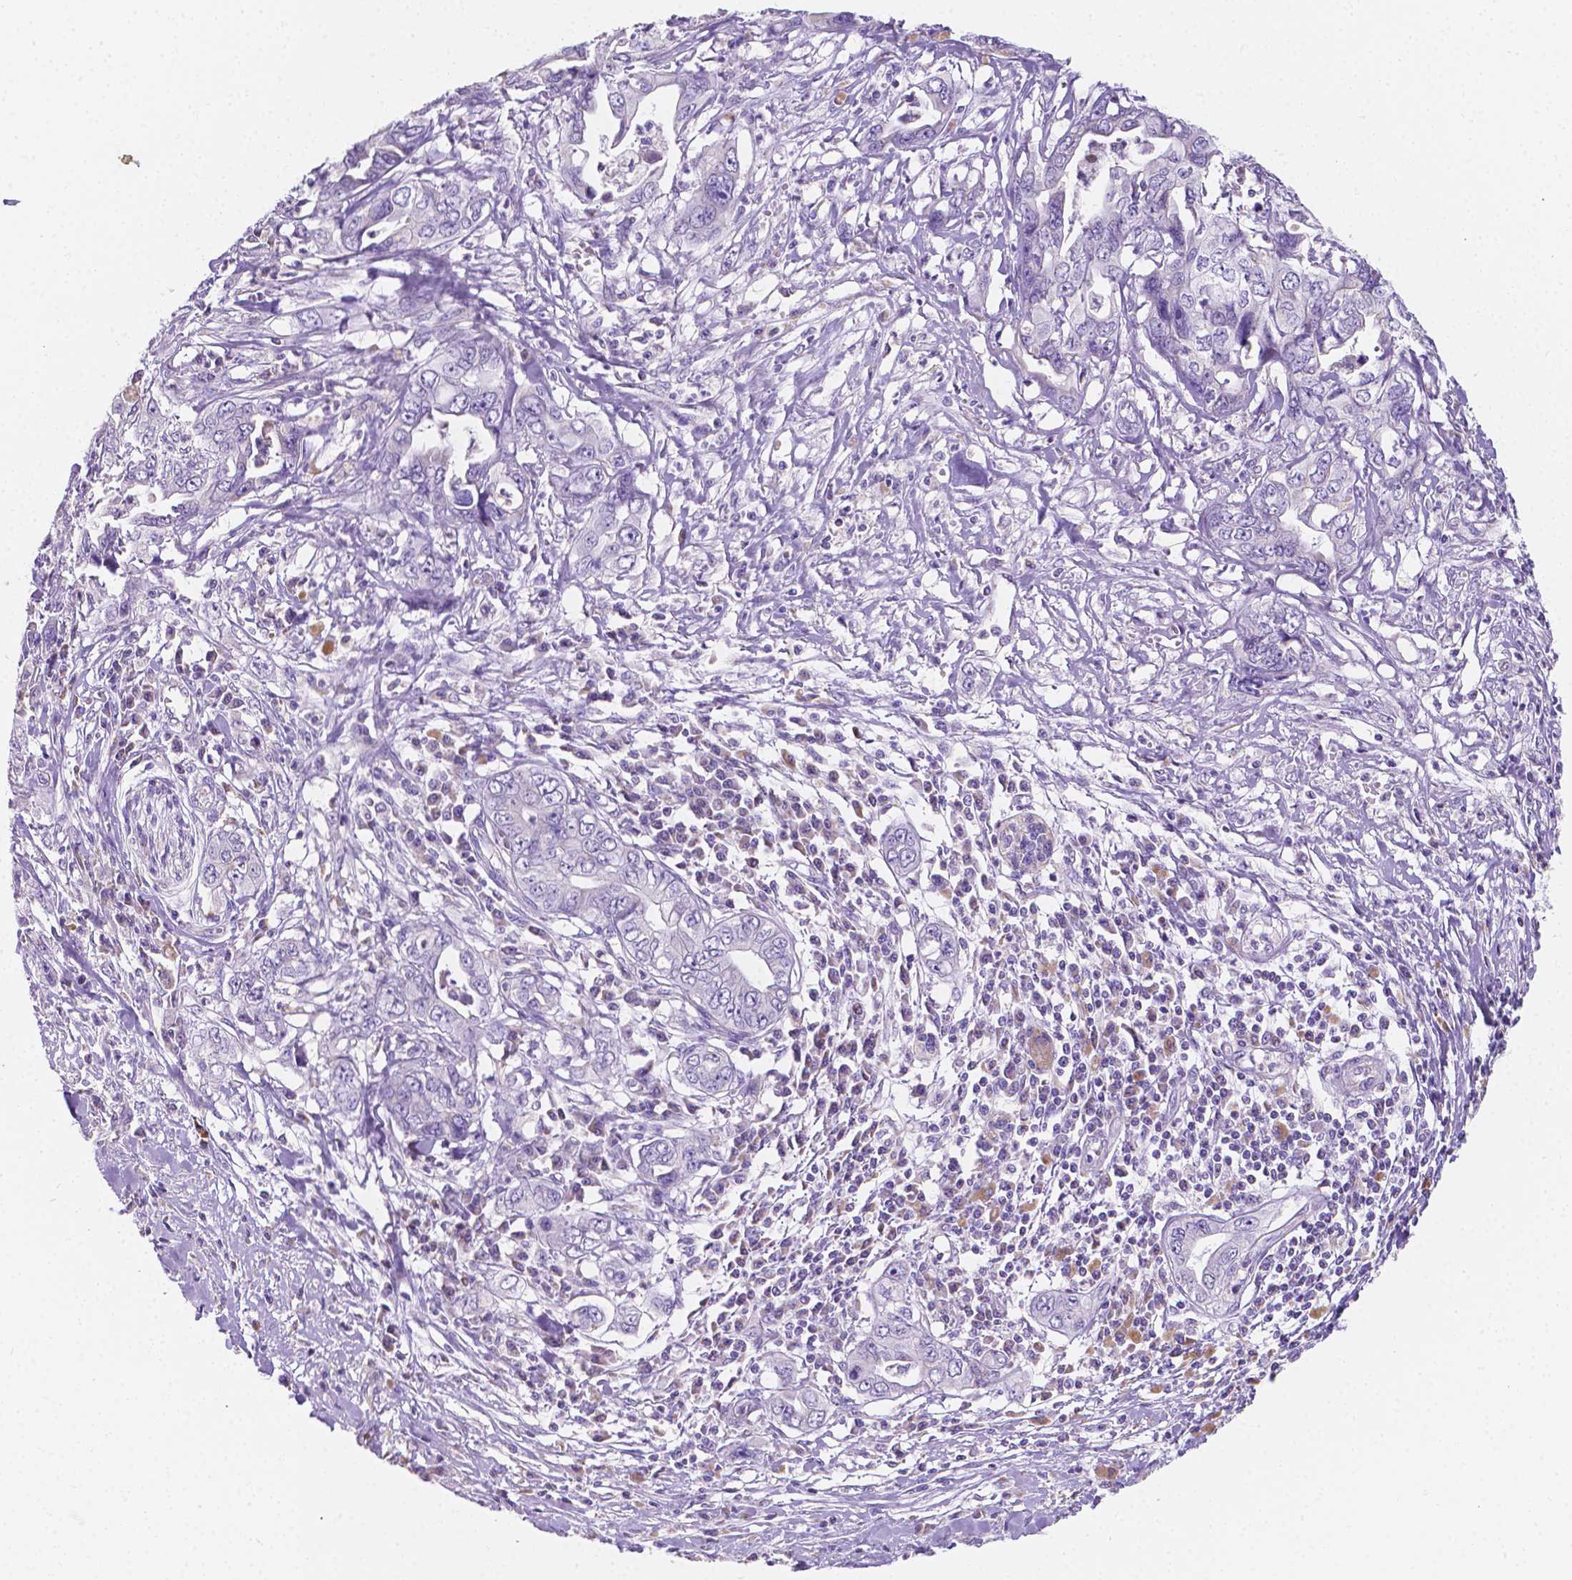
{"staining": {"intensity": "negative", "quantity": "none", "location": "none"}, "tissue": "pancreatic cancer", "cell_type": "Tumor cells", "image_type": "cancer", "snomed": [{"axis": "morphology", "description": "Adenocarcinoma, NOS"}, {"axis": "topography", "description": "Pancreas"}], "caption": "Protein analysis of pancreatic cancer exhibits no significant positivity in tumor cells. (DAB IHC visualized using brightfield microscopy, high magnification).", "gene": "TMEM130", "patient": {"sex": "male", "age": 68}}